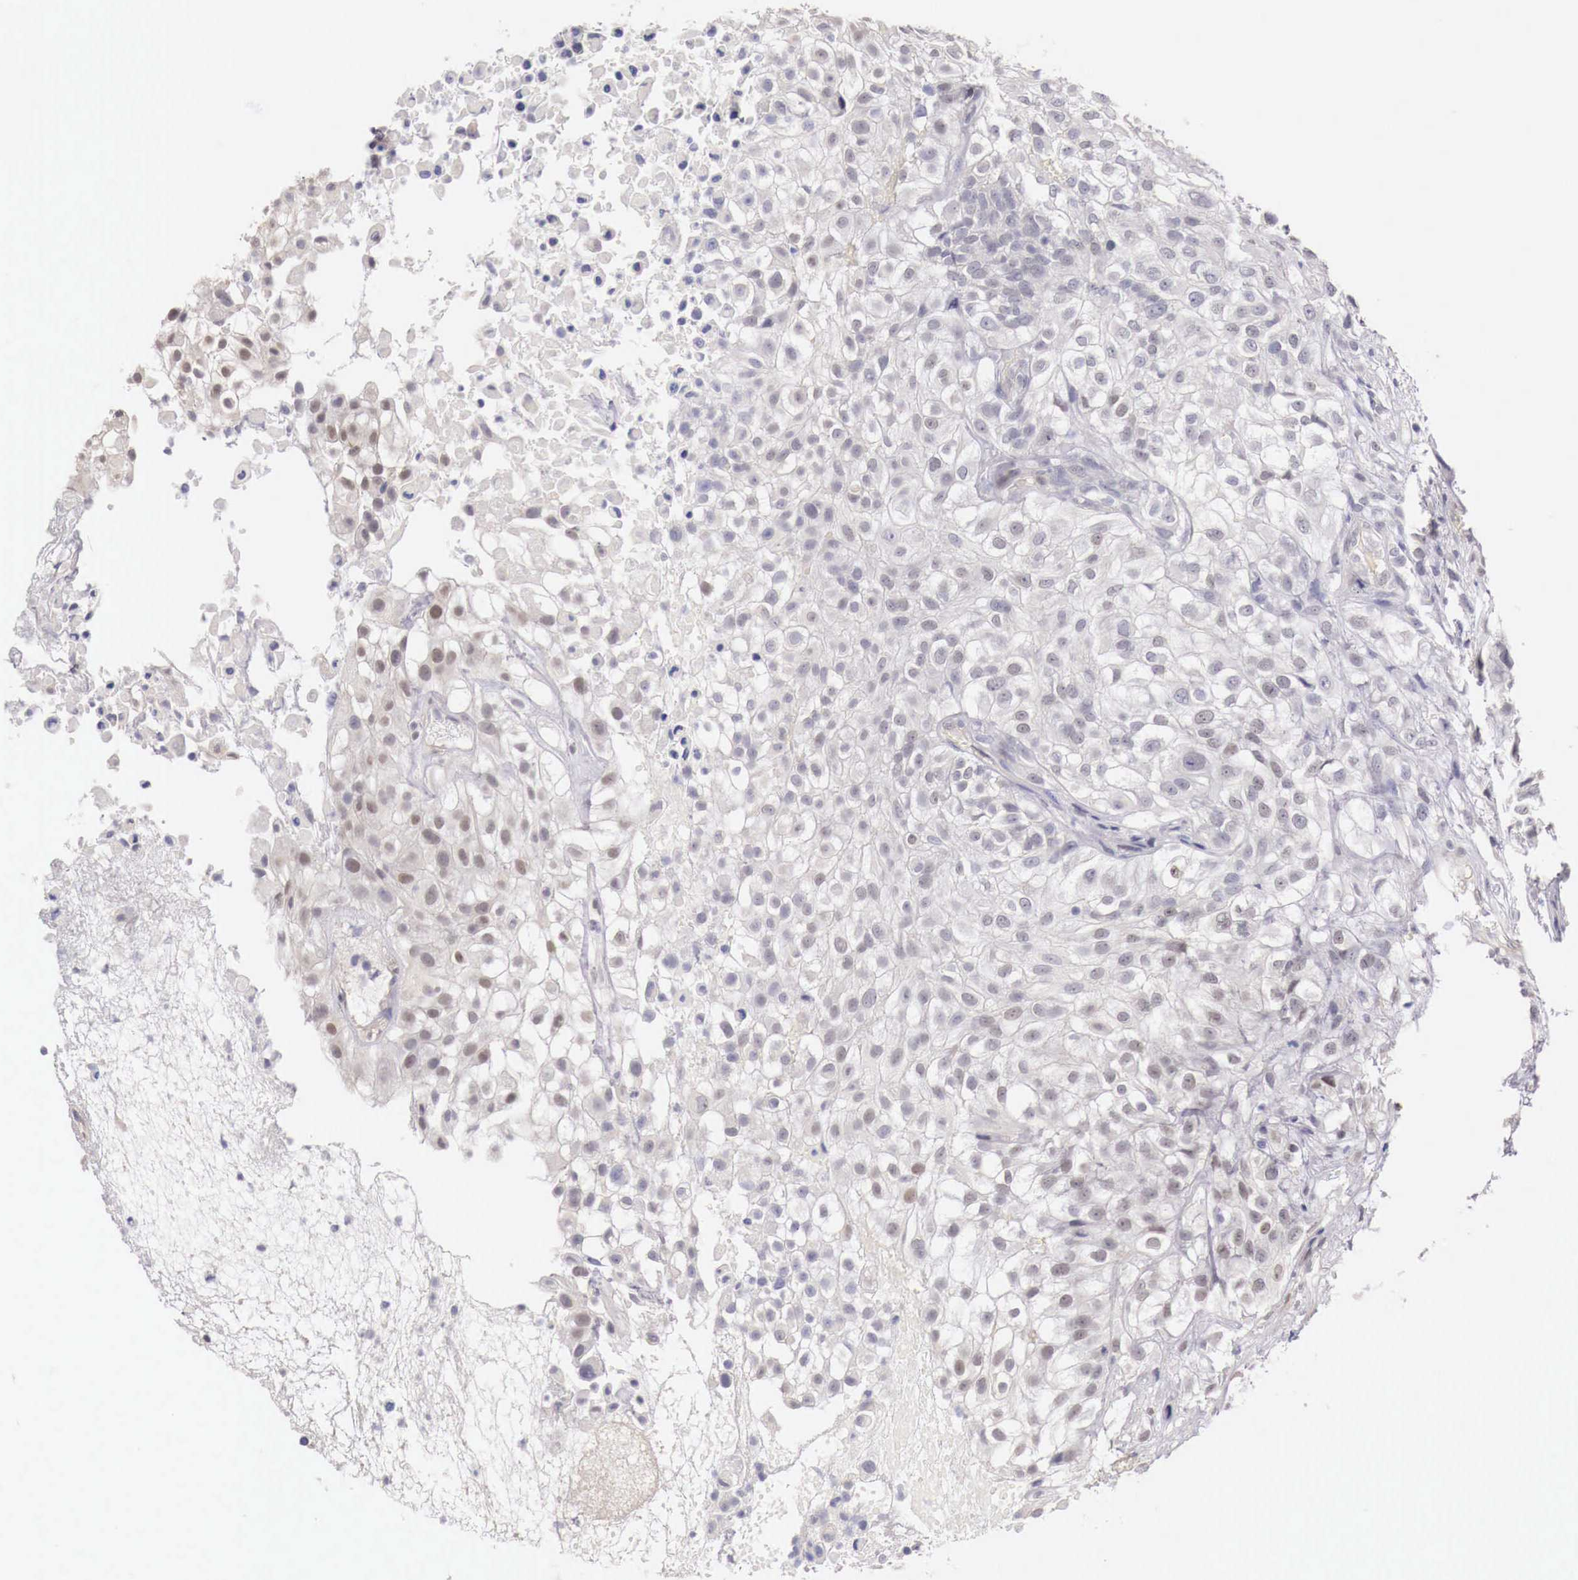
{"staining": {"intensity": "negative", "quantity": "none", "location": "none"}, "tissue": "urothelial cancer", "cell_type": "Tumor cells", "image_type": "cancer", "snomed": [{"axis": "morphology", "description": "Urothelial carcinoma, High grade"}, {"axis": "topography", "description": "Urinary bladder"}], "caption": "Micrograph shows no significant protein staining in tumor cells of urothelial cancer. (Brightfield microscopy of DAB immunohistochemistry (IHC) at high magnification).", "gene": "ENOX2", "patient": {"sex": "male", "age": 56}}